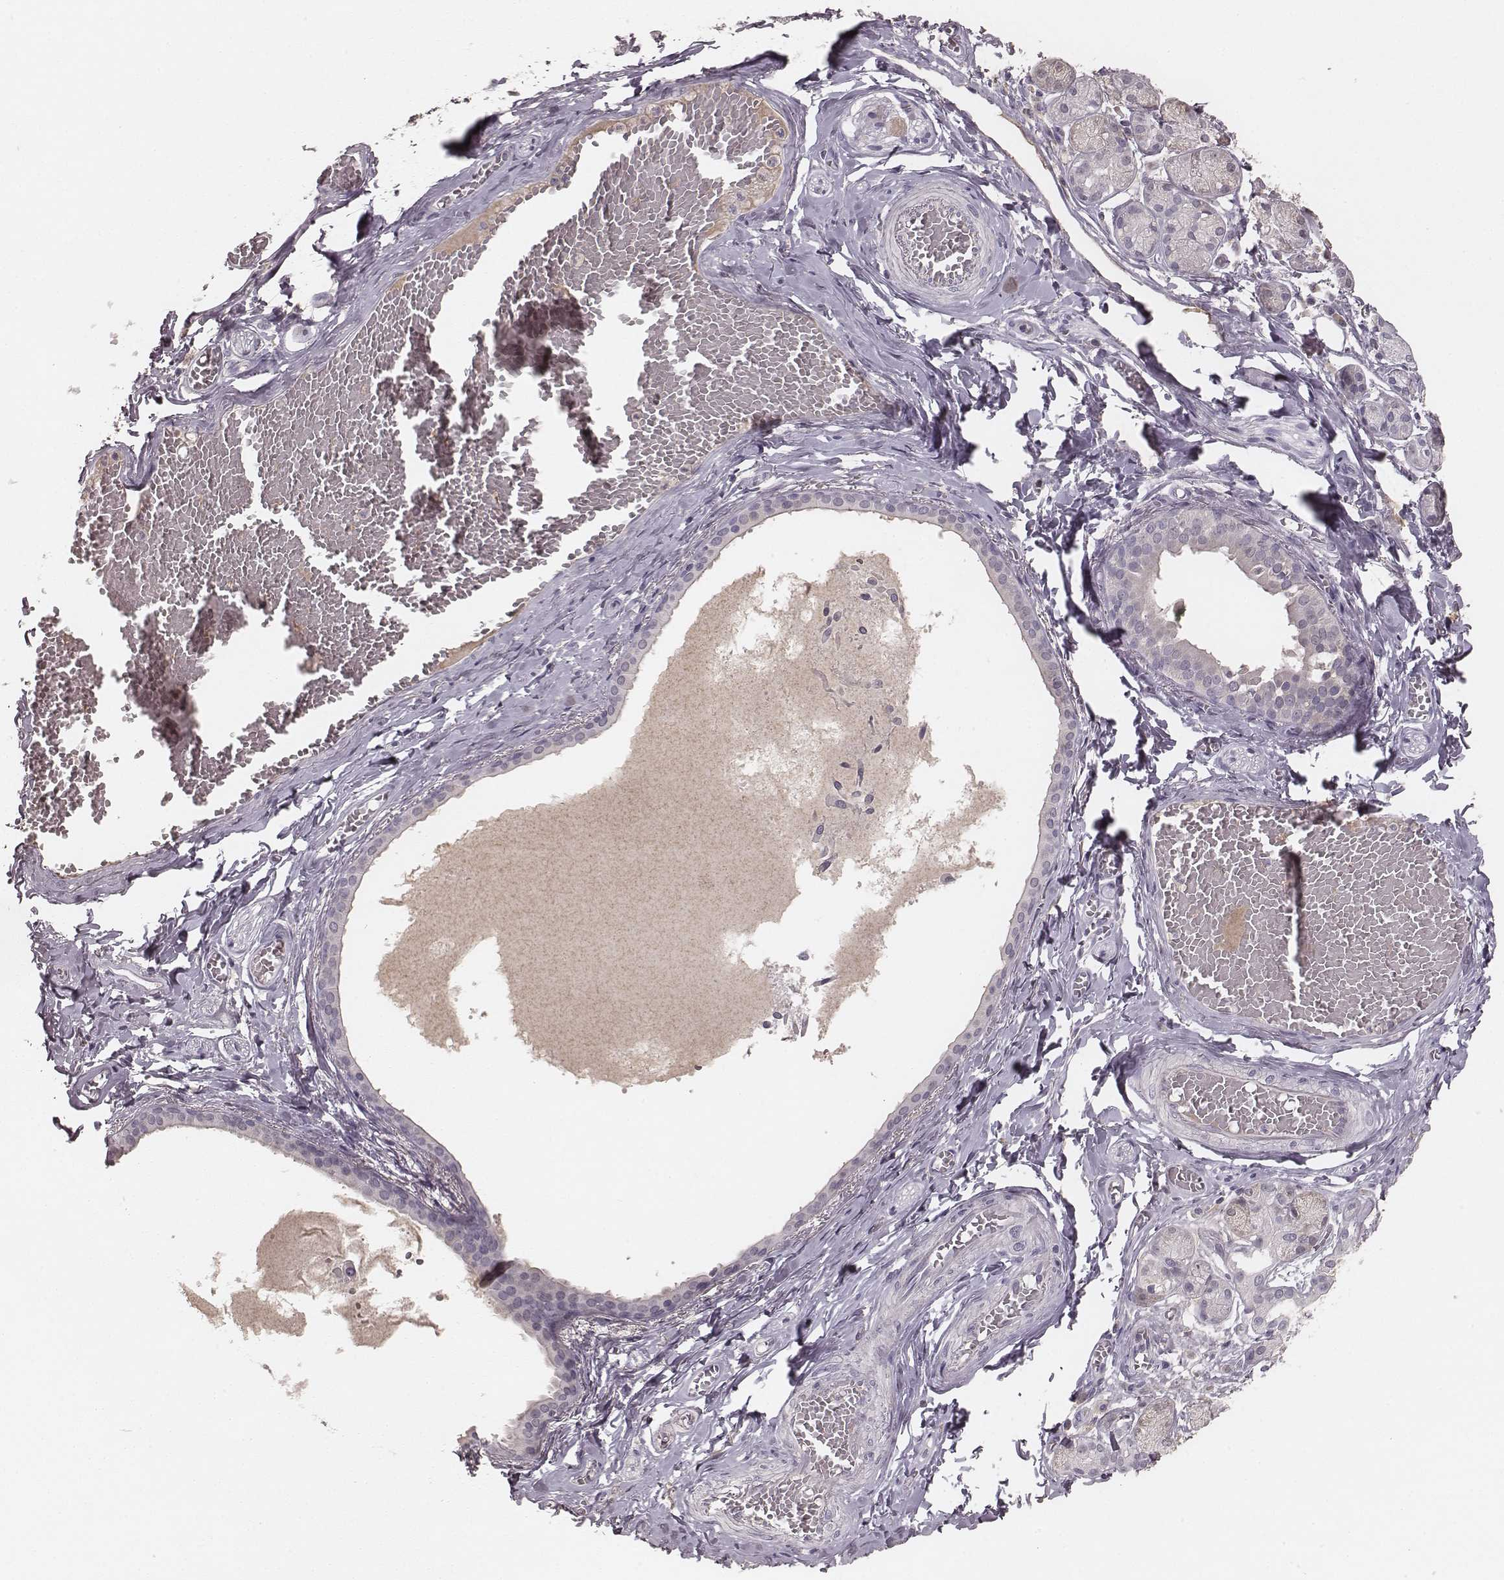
{"staining": {"intensity": "weak", "quantity": "<25%", "location": "cytoplasmic/membranous"}, "tissue": "salivary gland", "cell_type": "Glandular cells", "image_type": "normal", "snomed": [{"axis": "morphology", "description": "Normal tissue, NOS"}, {"axis": "topography", "description": "Salivary gland"}, {"axis": "topography", "description": "Peripheral nerve tissue"}], "caption": "A high-resolution photomicrograph shows IHC staining of benign salivary gland, which displays no significant expression in glandular cells.", "gene": "LY6K", "patient": {"sex": "male", "age": 71}}